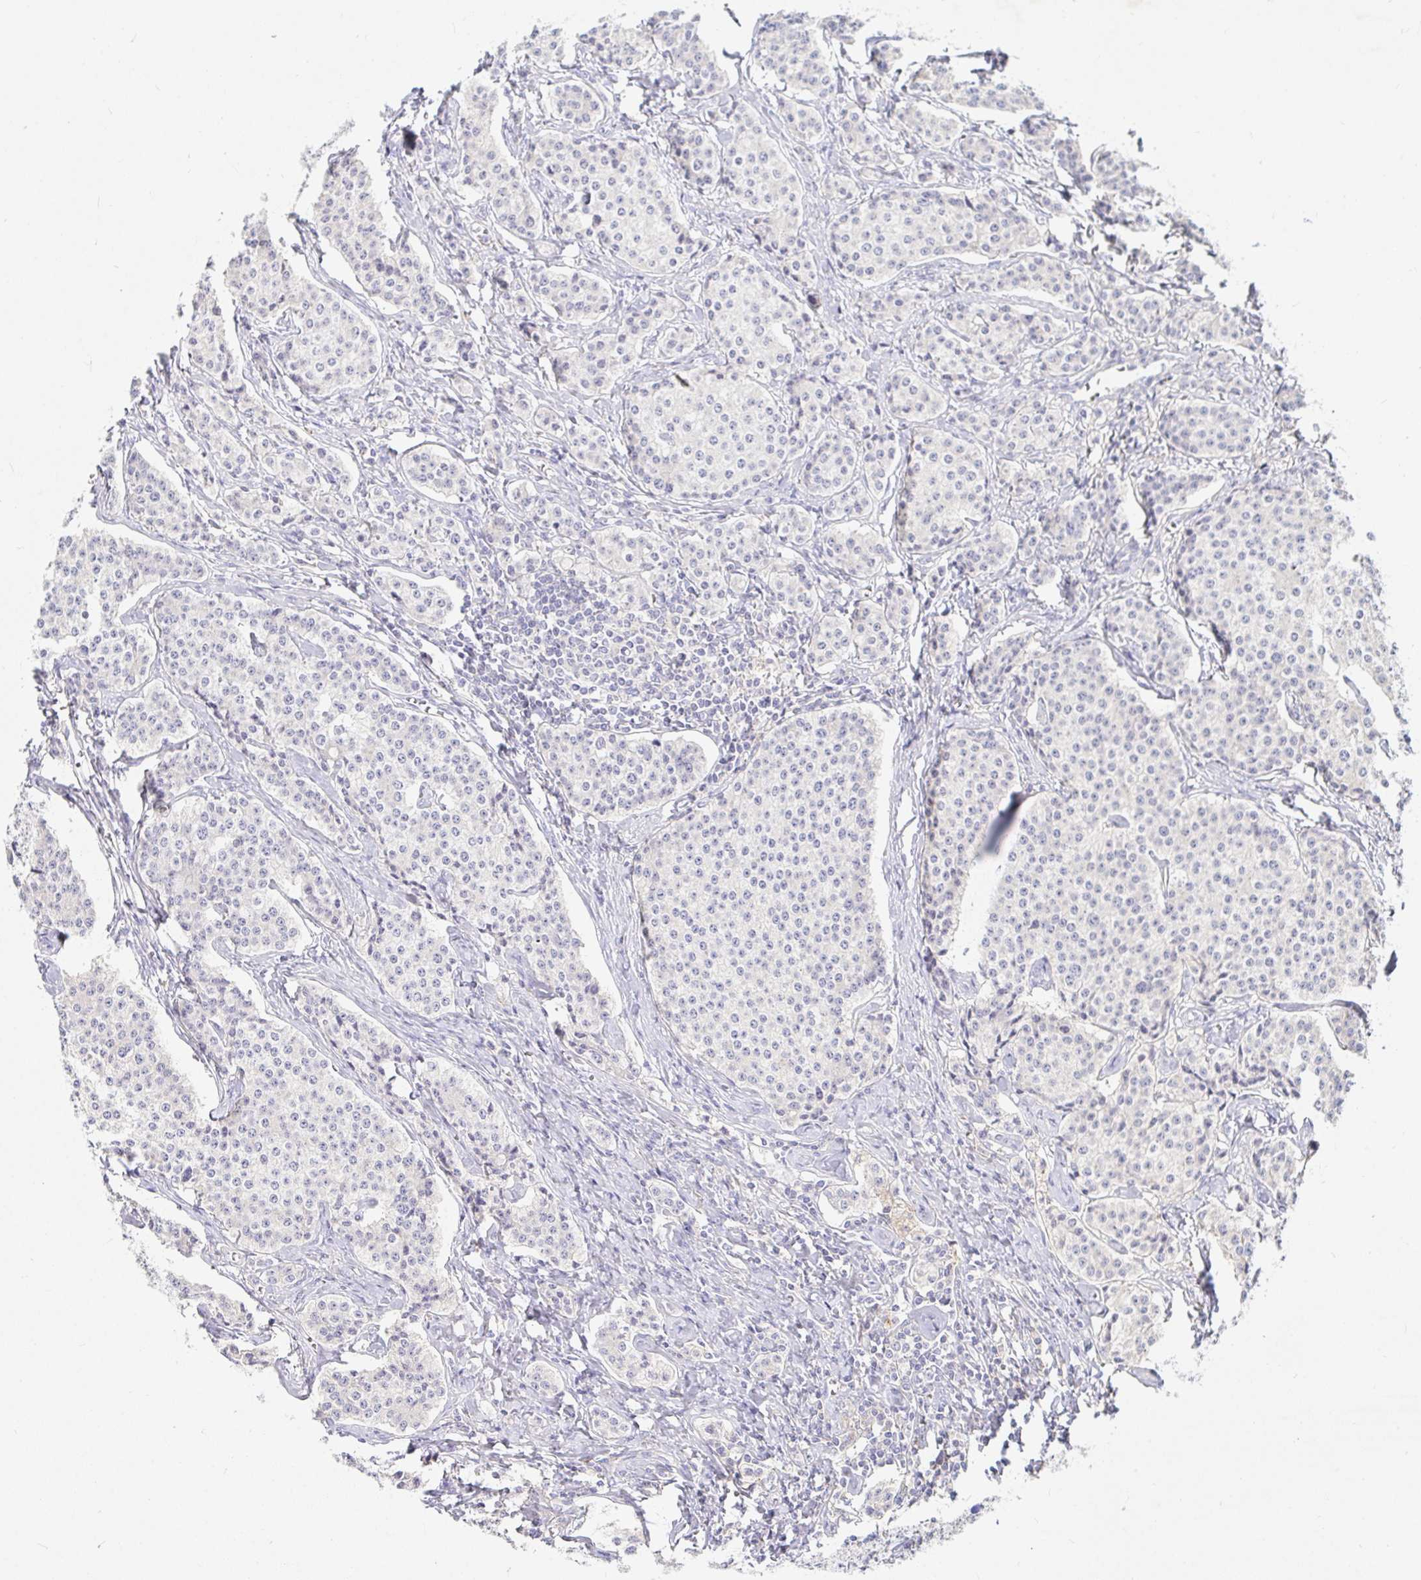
{"staining": {"intensity": "negative", "quantity": "none", "location": "none"}, "tissue": "carcinoid", "cell_type": "Tumor cells", "image_type": "cancer", "snomed": [{"axis": "morphology", "description": "Carcinoid, malignant, NOS"}, {"axis": "topography", "description": "Small intestine"}], "caption": "A micrograph of malignant carcinoid stained for a protein exhibits no brown staining in tumor cells. (DAB (3,3'-diaminobenzidine) immunohistochemistry visualized using brightfield microscopy, high magnification).", "gene": "NR2E1", "patient": {"sex": "female", "age": 64}}